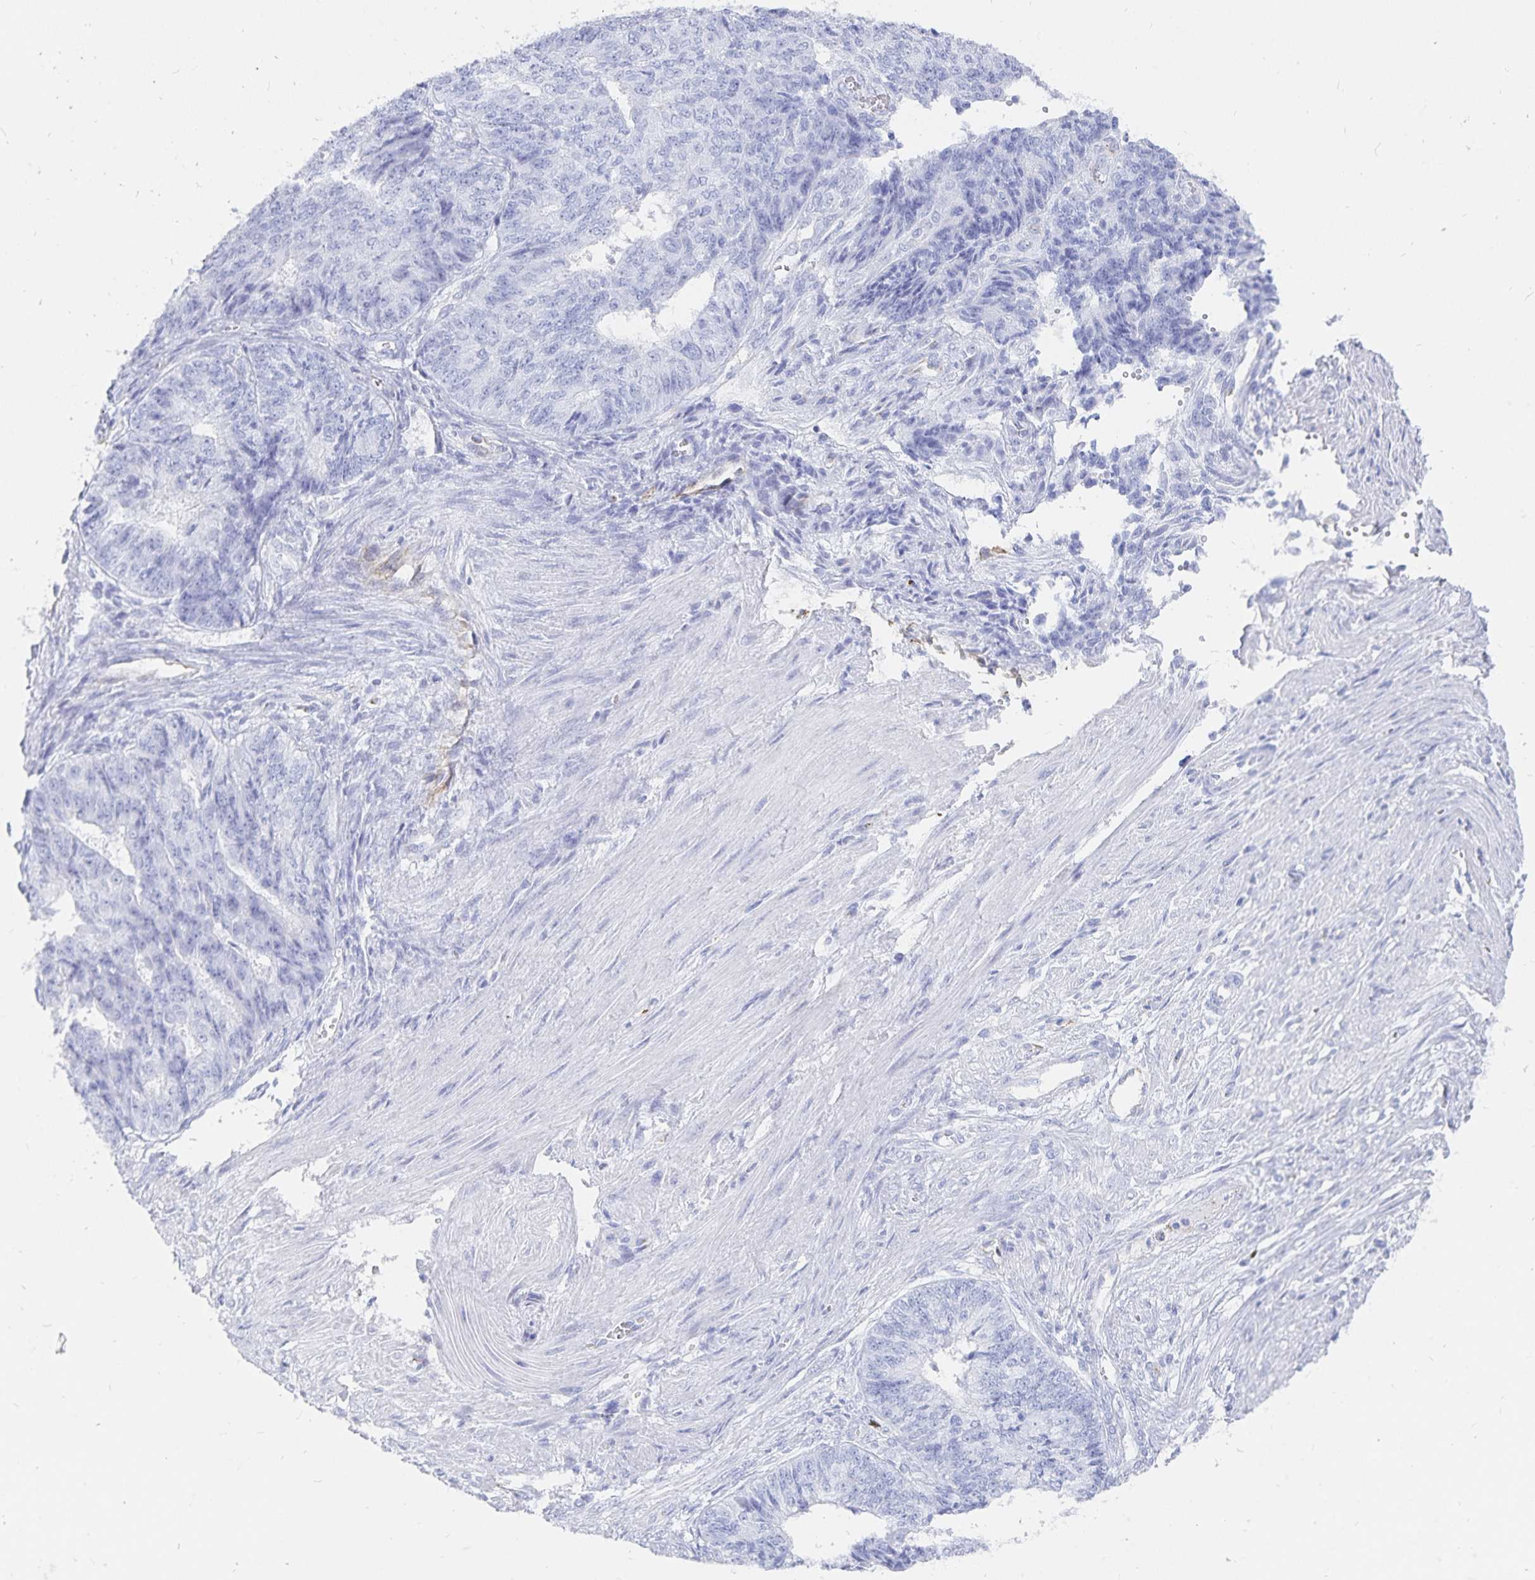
{"staining": {"intensity": "negative", "quantity": "none", "location": "none"}, "tissue": "endometrial cancer", "cell_type": "Tumor cells", "image_type": "cancer", "snomed": [{"axis": "morphology", "description": "Adenocarcinoma, NOS"}, {"axis": "topography", "description": "Endometrium"}], "caption": "Tumor cells are negative for brown protein staining in endometrial cancer.", "gene": "INSL5", "patient": {"sex": "female", "age": 32}}